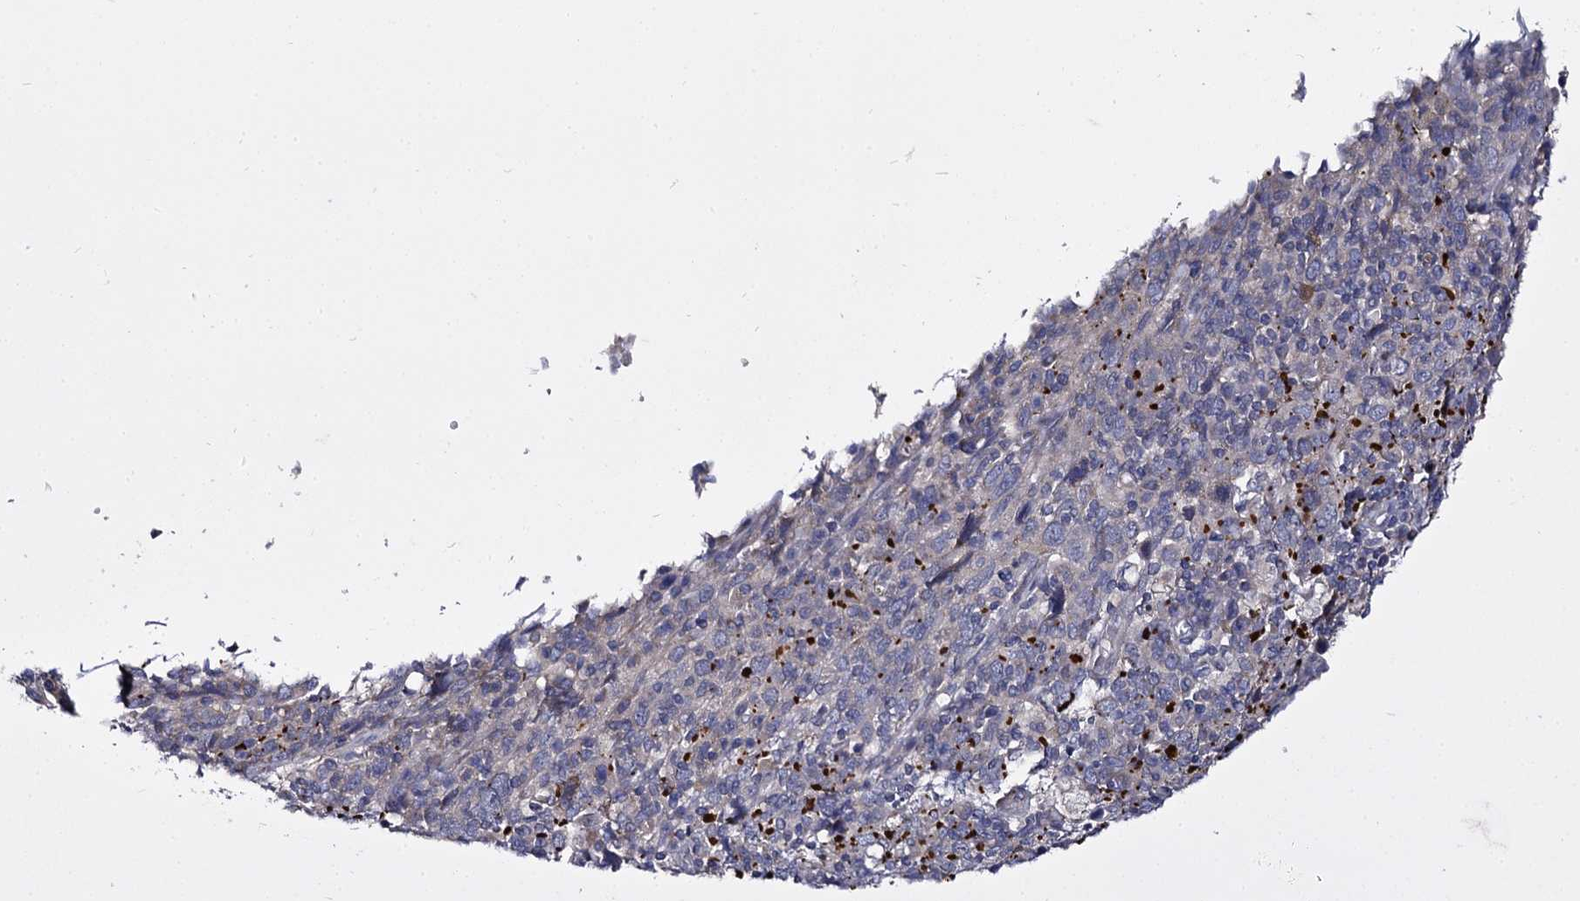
{"staining": {"intensity": "negative", "quantity": "none", "location": "none"}, "tissue": "cervical cancer", "cell_type": "Tumor cells", "image_type": "cancer", "snomed": [{"axis": "morphology", "description": "Squamous cell carcinoma, NOS"}, {"axis": "topography", "description": "Cervix"}], "caption": "The histopathology image exhibits no staining of tumor cells in cervical squamous cell carcinoma.", "gene": "PANX2", "patient": {"sex": "female", "age": 46}}